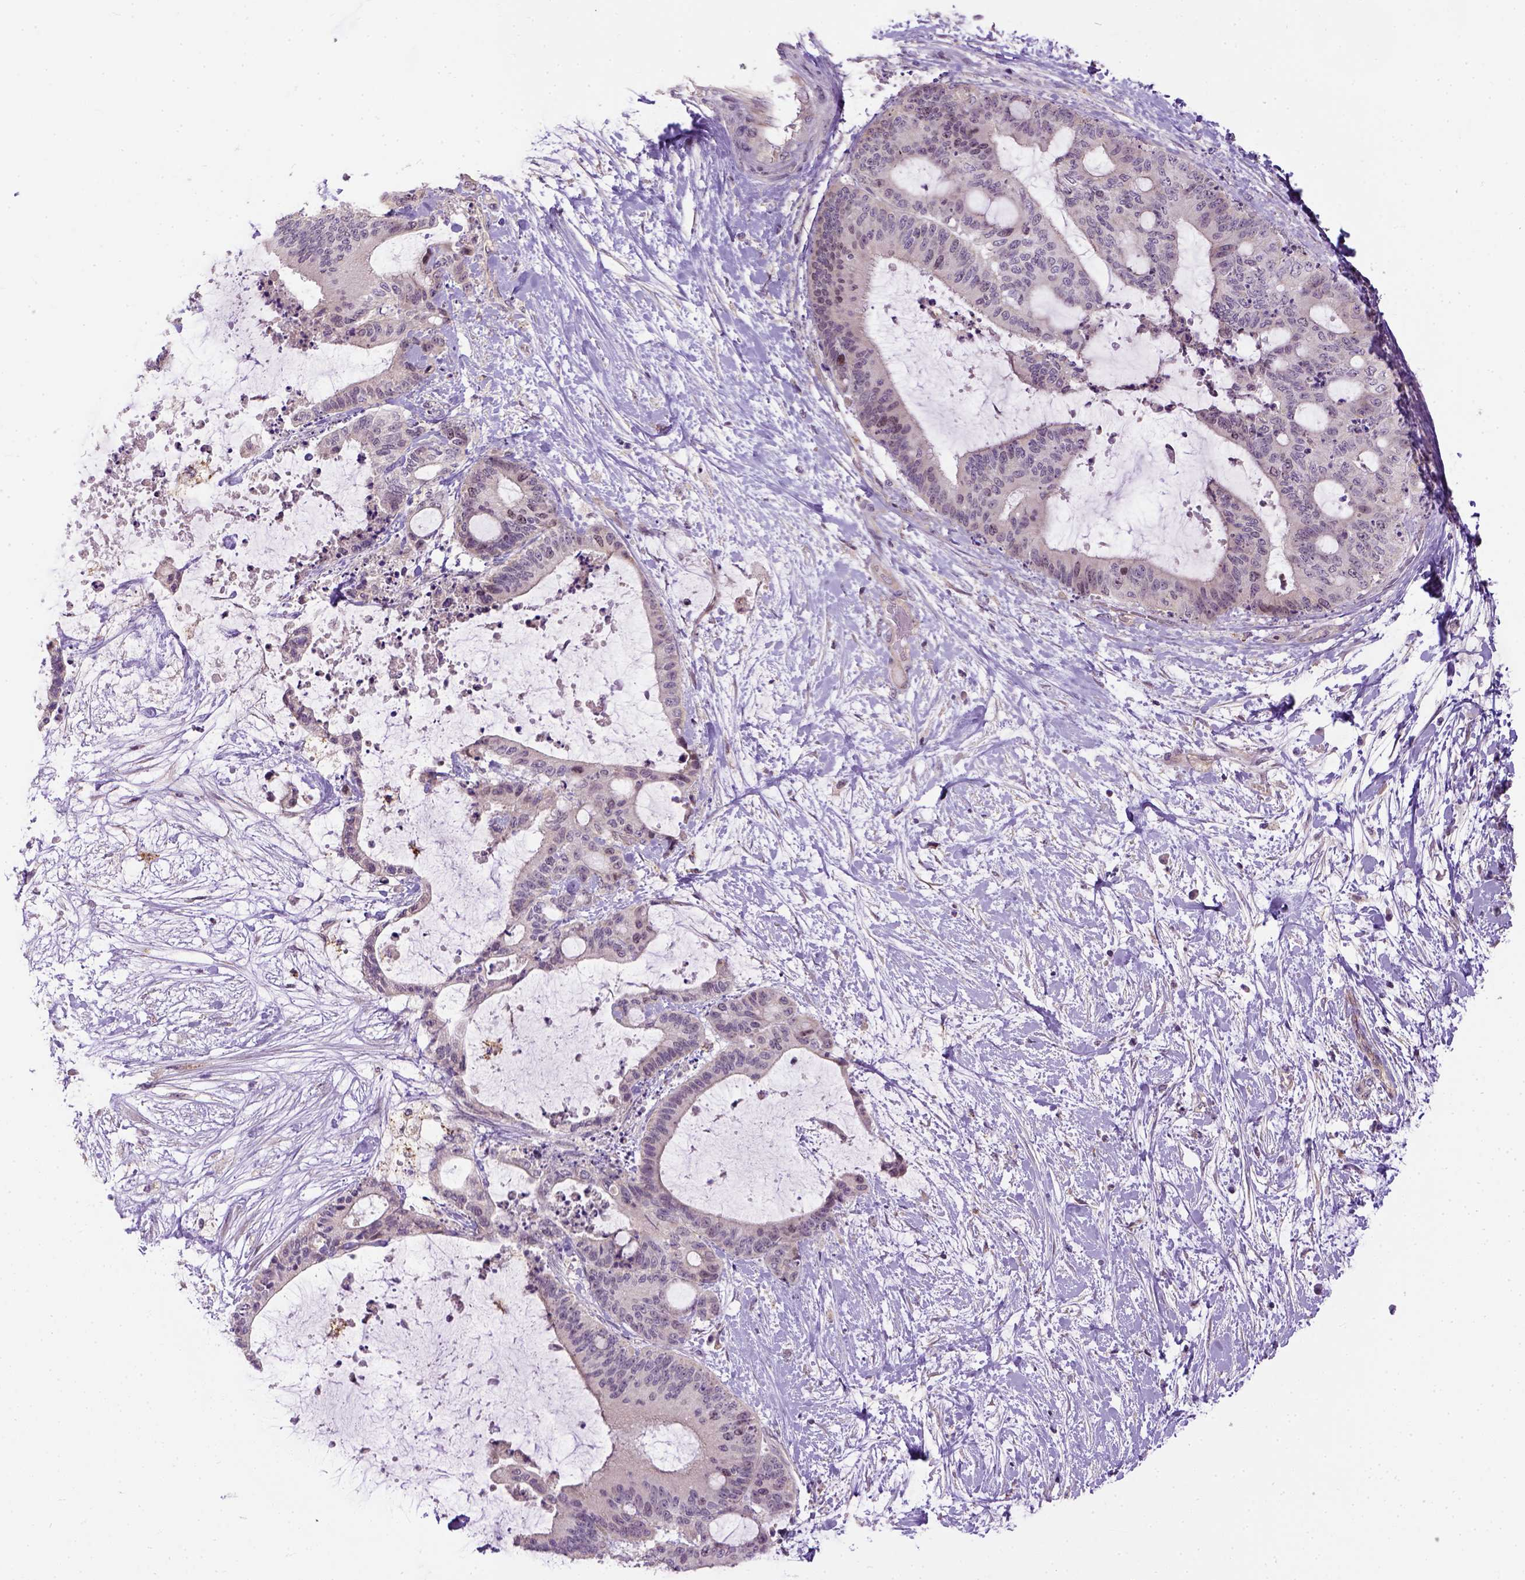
{"staining": {"intensity": "weak", "quantity": "<25%", "location": "cytoplasmic/membranous"}, "tissue": "liver cancer", "cell_type": "Tumor cells", "image_type": "cancer", "snomed": [{"axis": "morphology", "description": "Cholangiocarcinoma"}, {"axis": "topography", "description": "Liver"}], "caption": "Tumor cells are negative for protein expression in human liver cancer (cholangiocarcinoma).", "gene": "KAZN", "patient": {"sex": "female", "age": 73}}